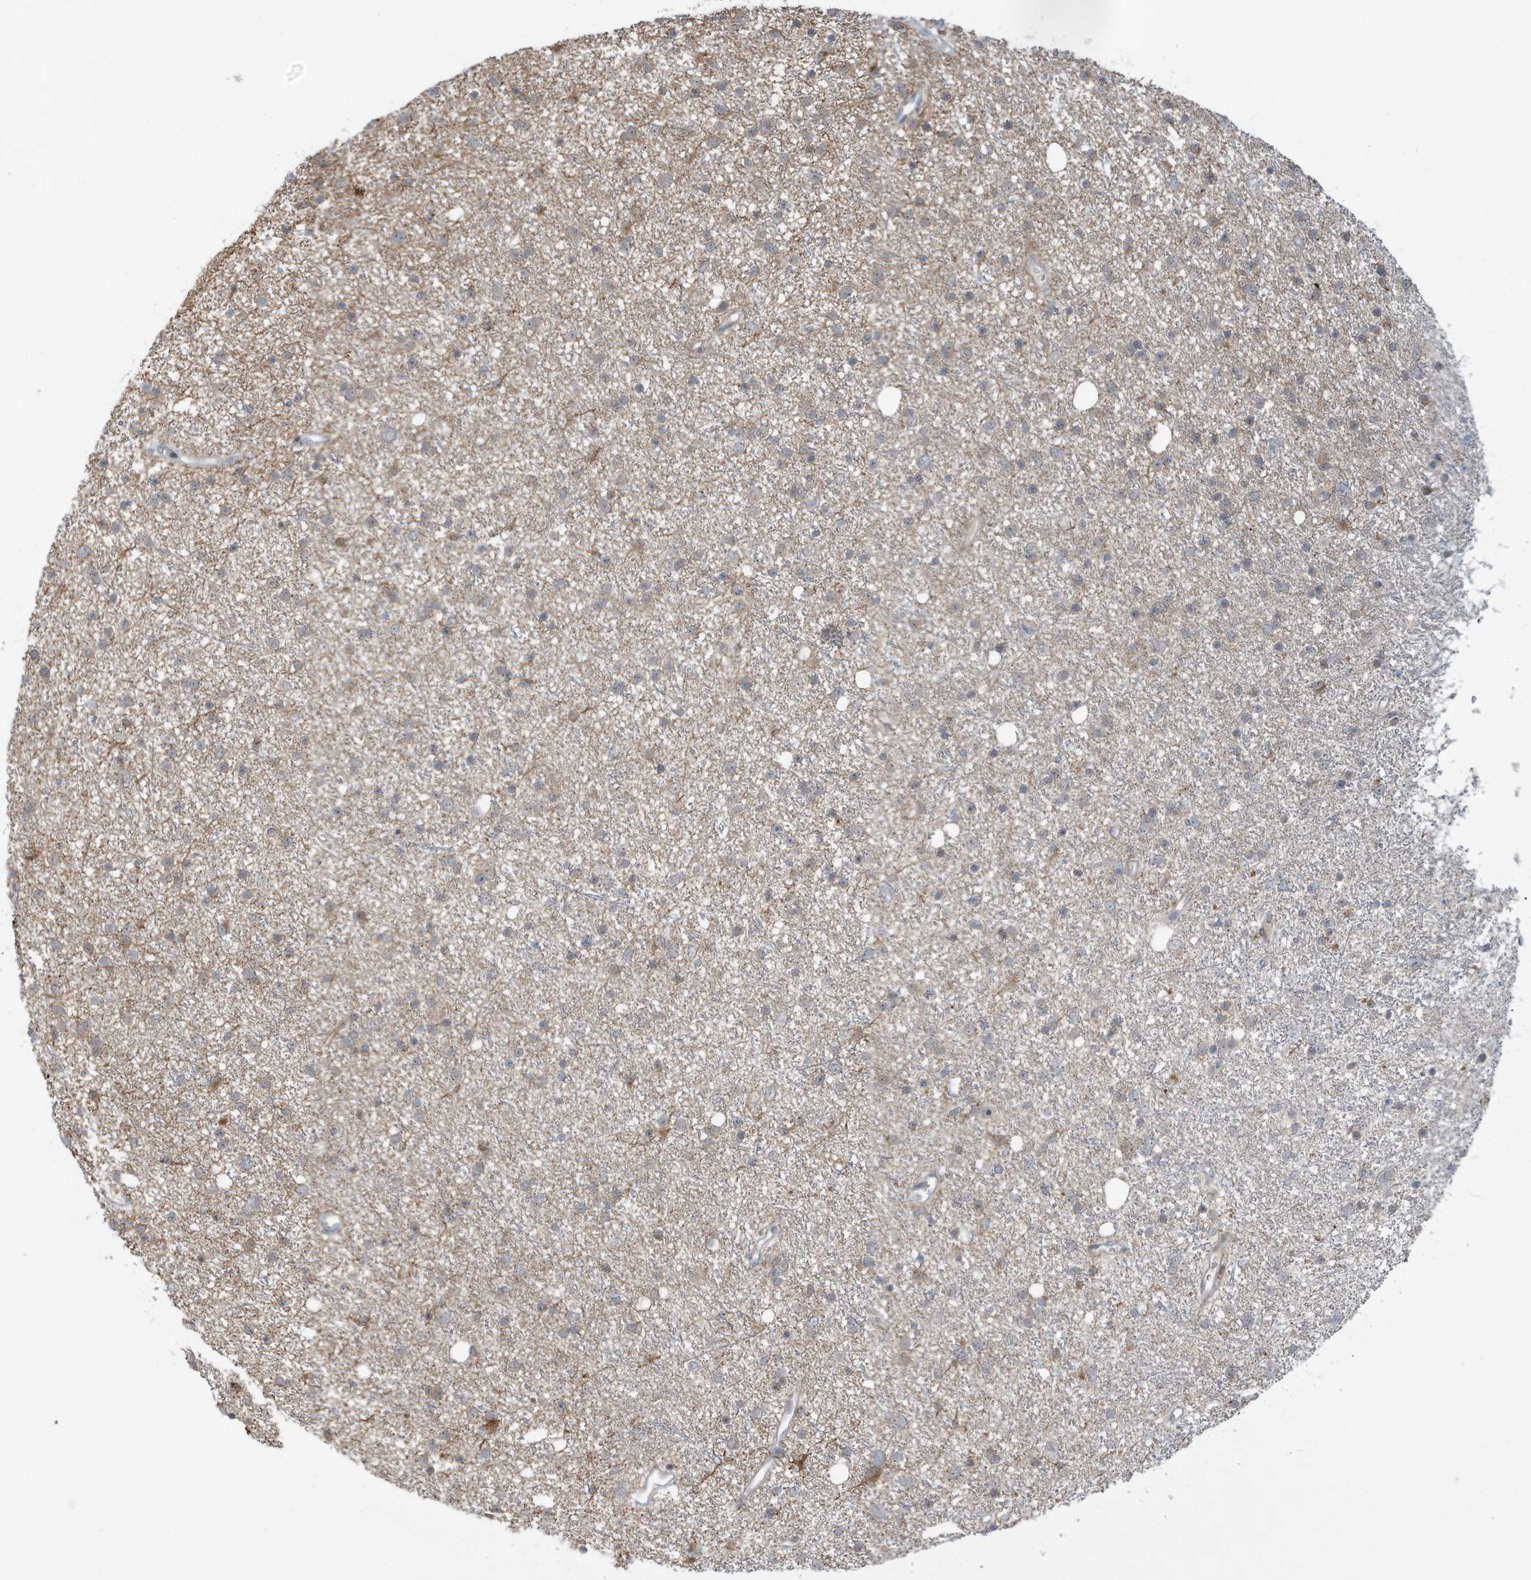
{"staining": {"intensity": "weak", "quantity": "<25%", "location": "cytoplasmic/membranous"}, "tissue": "glioma", "cell_type": "Tumor cells", "image_type": "cancer", "snomed": [{"axis": "morphology", "description": "Glioma, malignant, Low grade"}, {"axis": "topography", "description": "Cerebral cortex"}], "caption": "Immunohistochemistry (IHC) photomicrograph of glioma stained for a protein (brown), which displays no positivity in tumor cells. (DAB (3,3'-diaminobenzidine) immunohistochemistry visualized using brightfield microscopy, high magnification).", "gene": "PRRT3", "patient": {"sex": "female", "age": 39}}